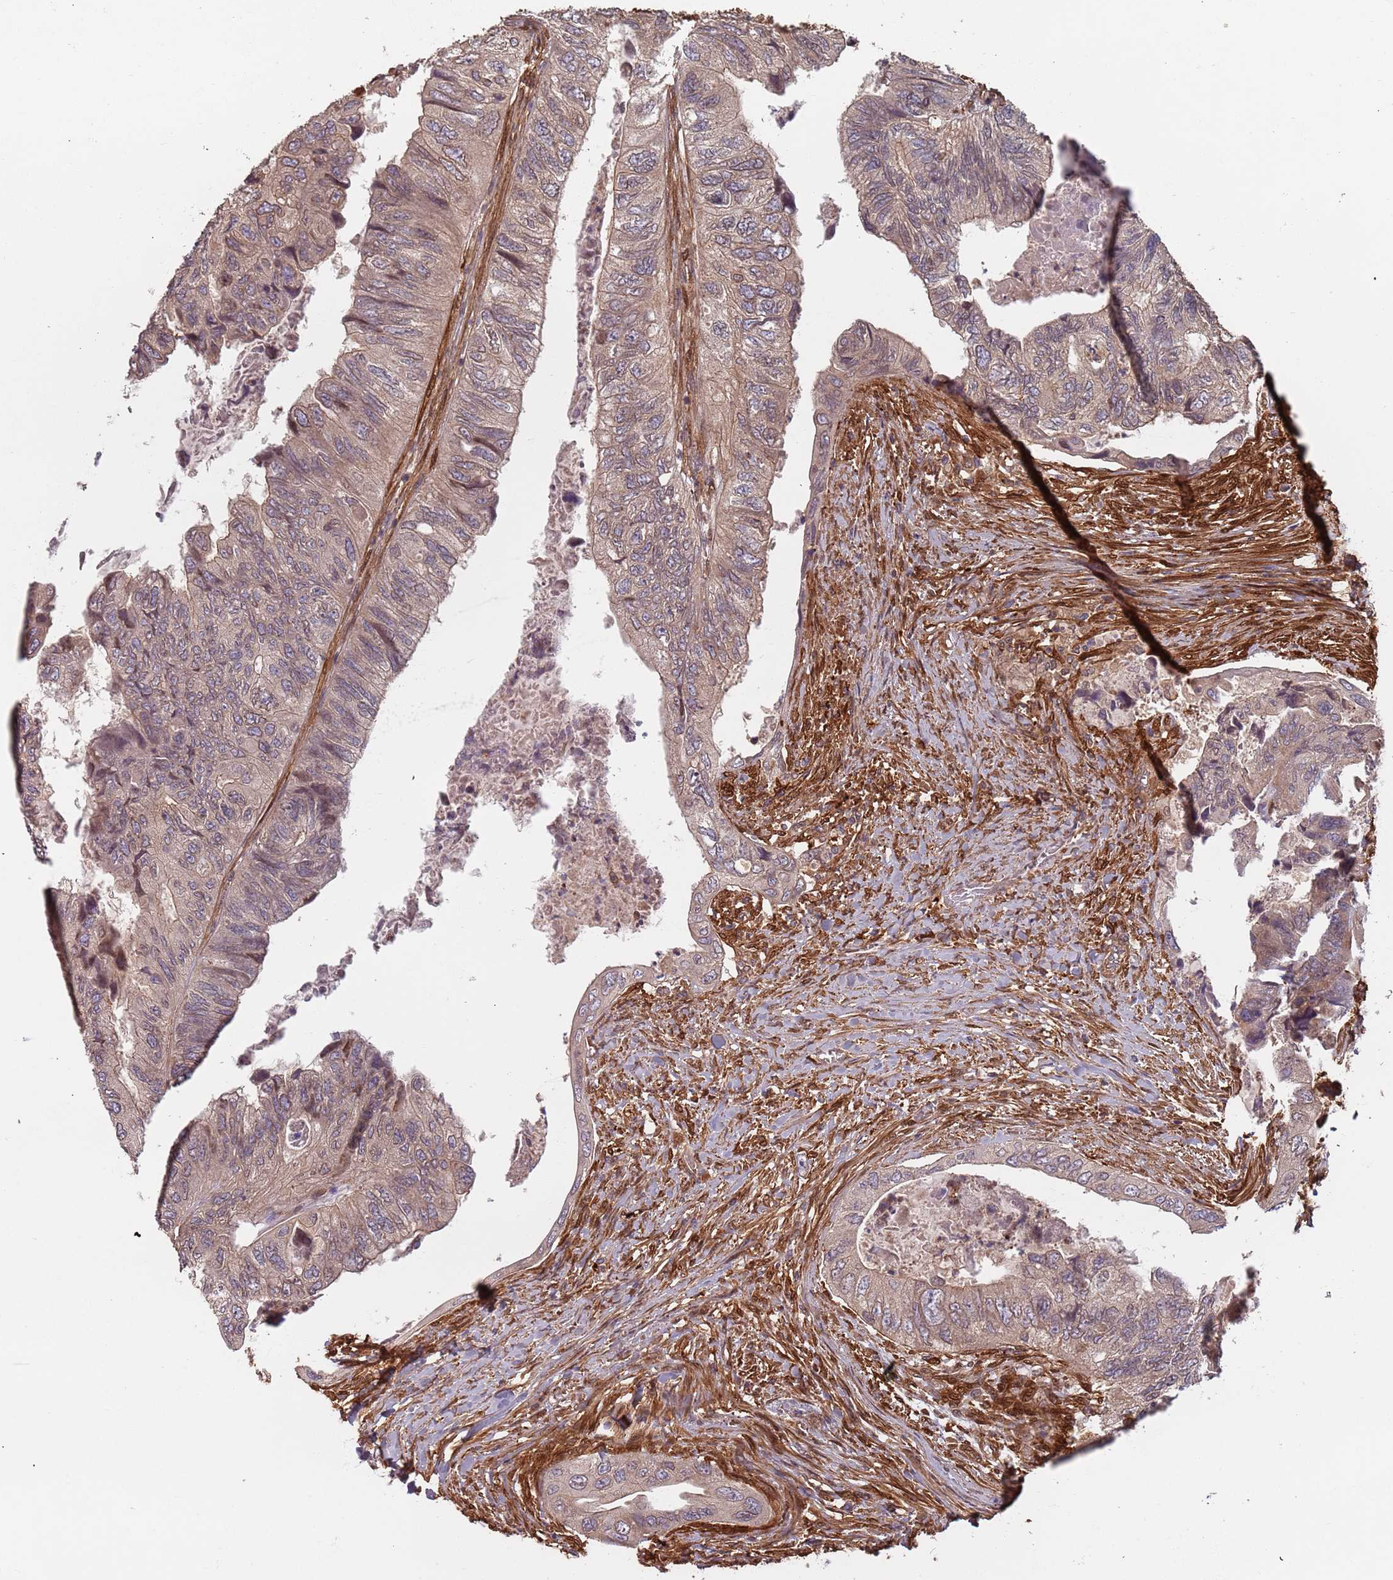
{"staining": {"intensity": "weak", "quantity": ">75%", "location": "cytoplasmic/membranous"}, "tissue": "colorectal cancer", "cell_type": "Tumor cells", "image_type": "cancer", "snomed": [{"axis": "morphology", "description": "Adenocarcinoma, NOS"}, {"axis": "topography", "description": "Rectum"}], "caption": "DAB (3,3'-diaminobenzidine) immunohistochemical staining of colorectal cancer (adenocarcinoma) displays weak cytoplasmic/membranous protein expression in approximately >75% of tumor cells.", "gene": "SDCCAG8", "patient": {"sex": "male", "age": 63}}